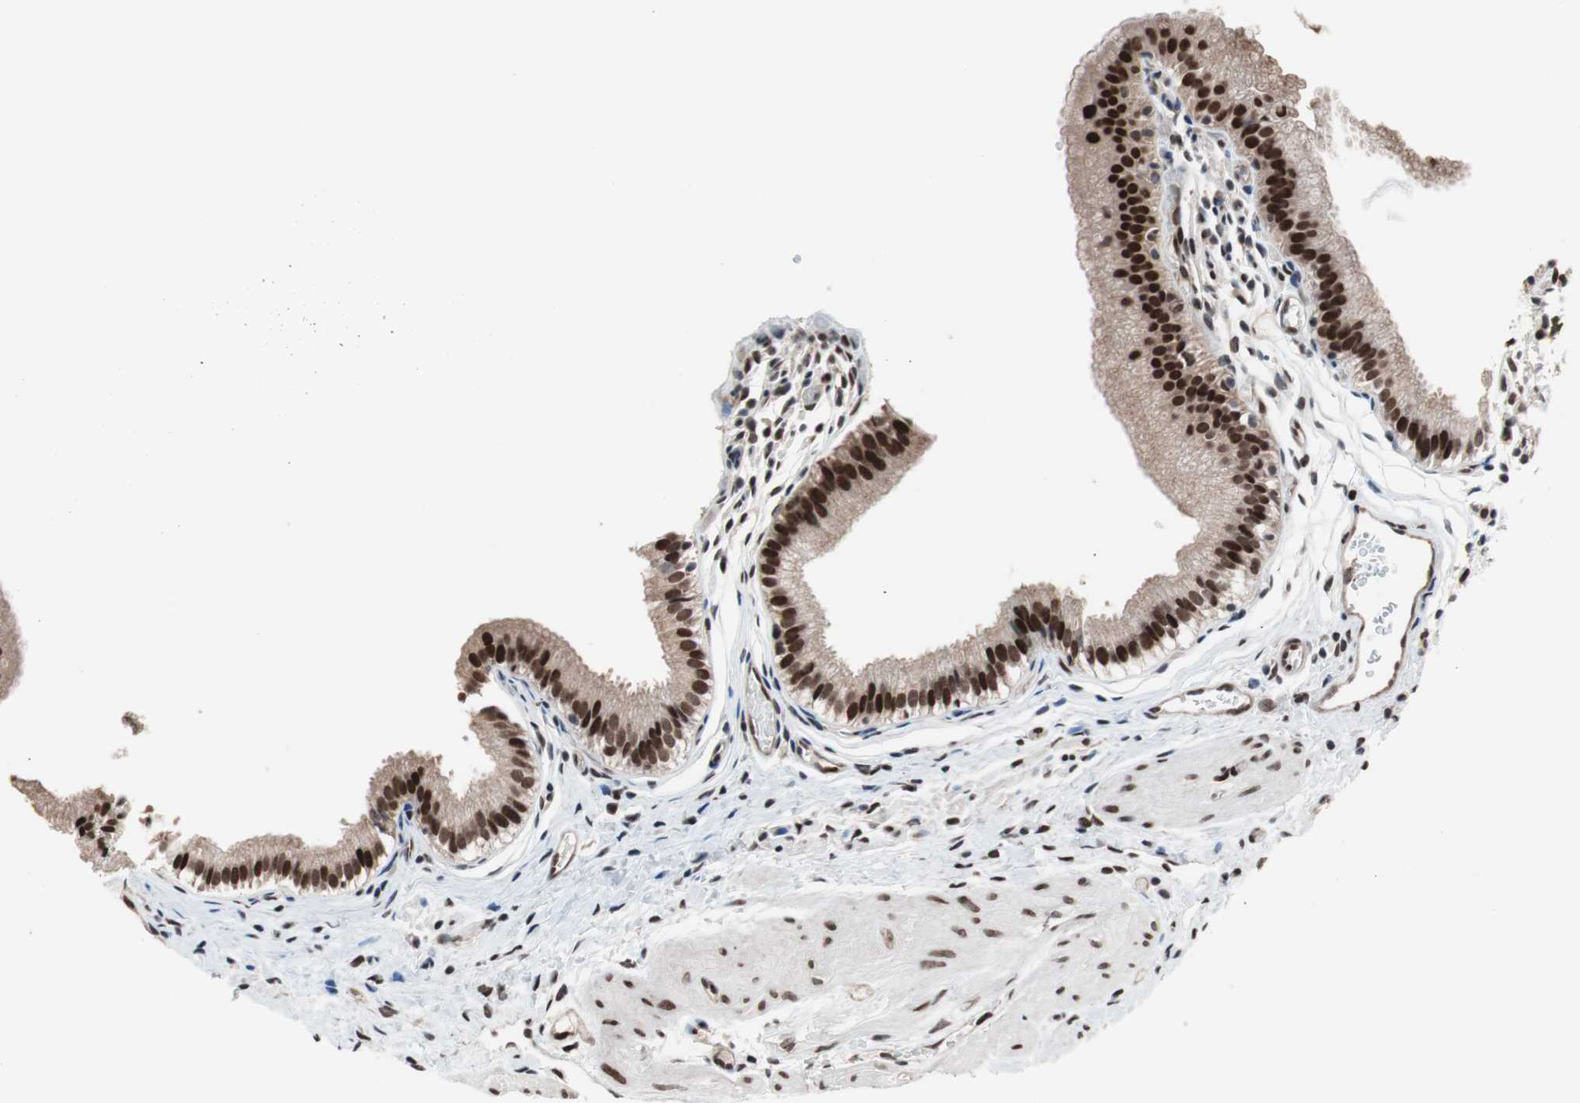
{"staining": {"intensity": "strong", "quantity": ">75%", "location": "nuclear"}, "tissue": "gallbladder", "cell_type": "Glandular cells", "image_type": "normal", "snomed": [{"axis": "morphology", "description": "Normal tissue, NOS"}, {"axis": "topography", "description": "Gallbladder"}], "caption": "Strong nuclear staining is present in about >75% of glandular cells in normal gallbladder. Using DAB (3,3'-diaminobenzidine) (brown) and hematoxylin (blue) stains, captured at high magnification using brightfield microscopy.", "gene": "POGZ", "patient": {"sex": "female", "age": 26}}